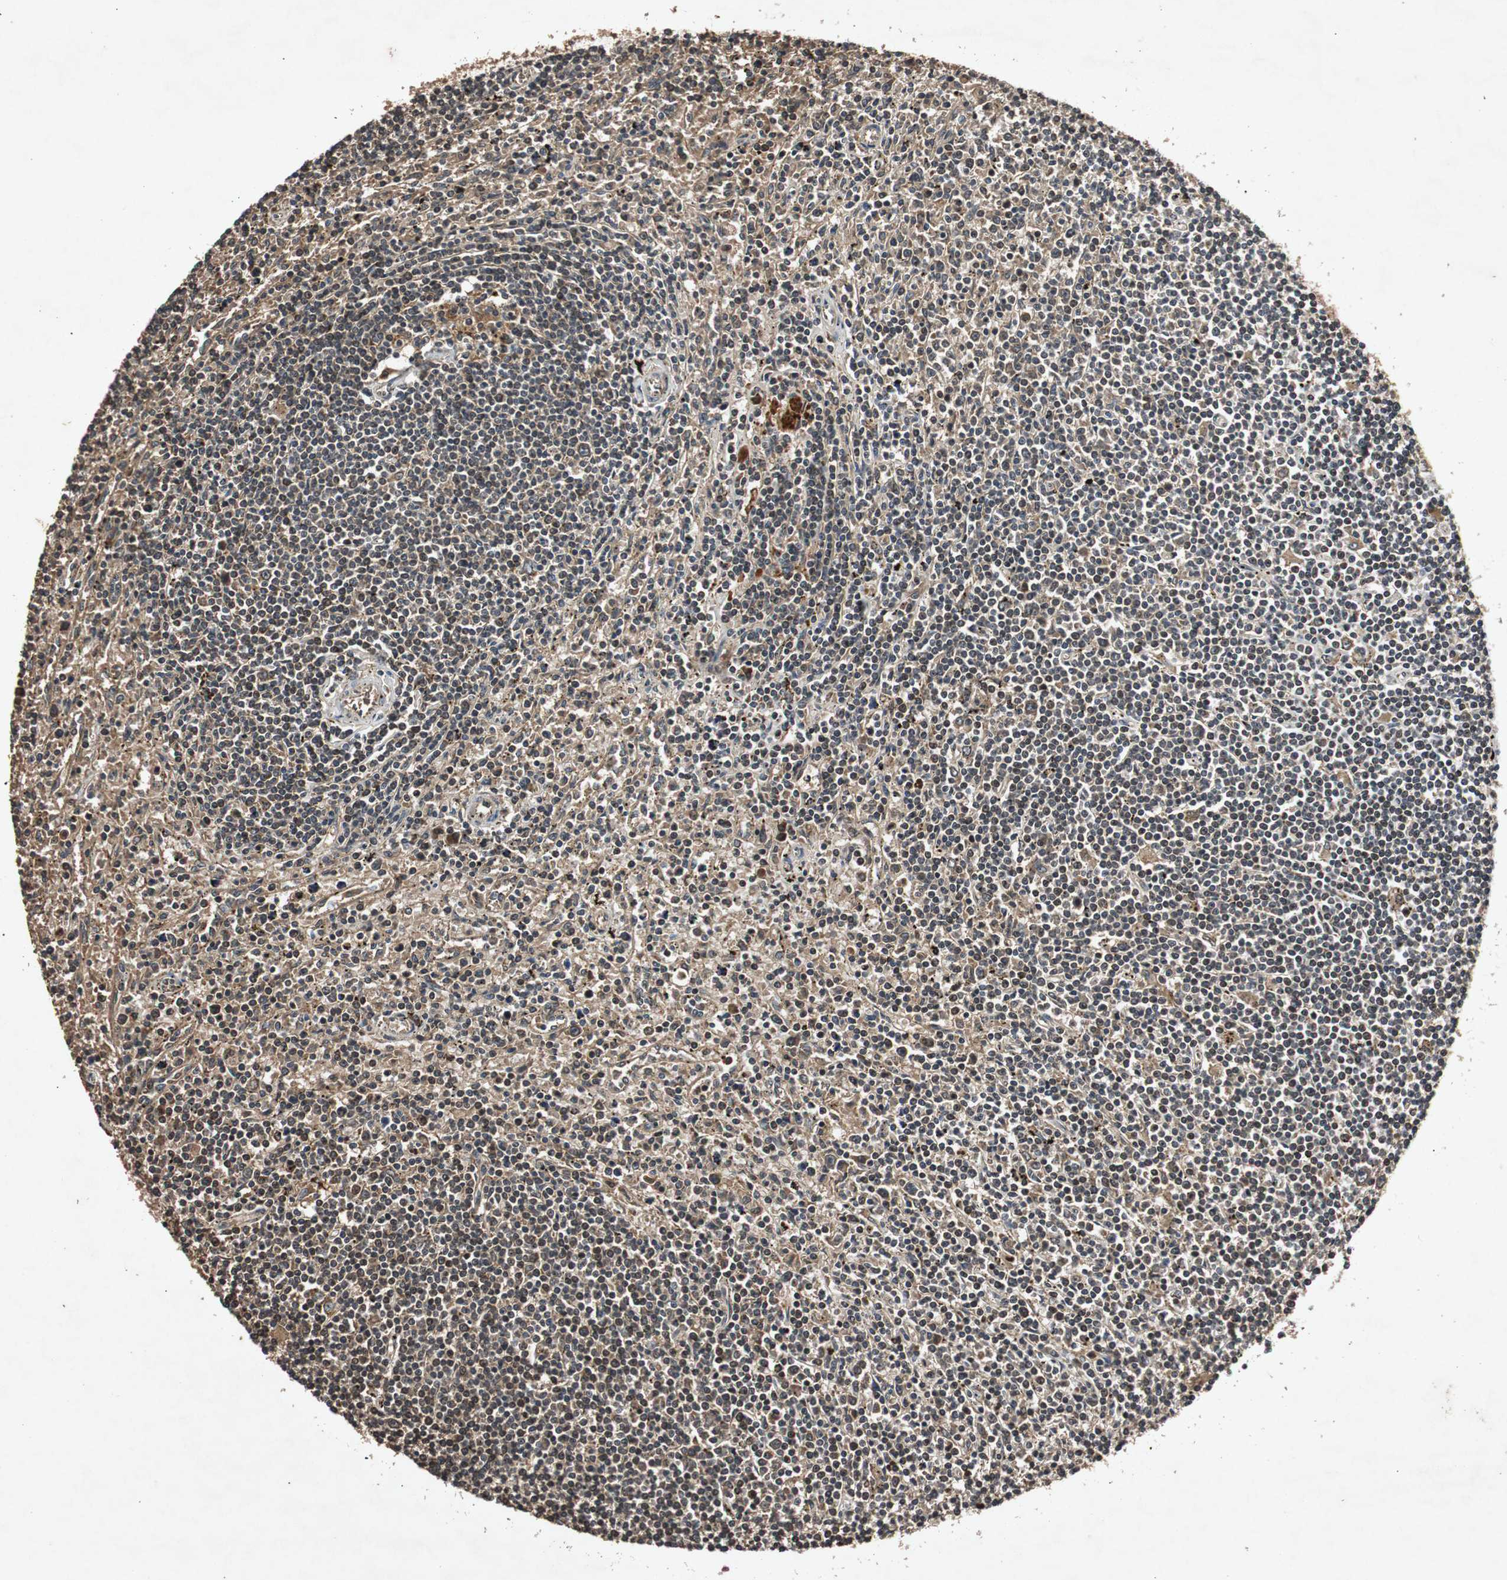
{"staining": {"intensity": "weak", "quantity": "25%-75%", "location": "nuclear"}, "tissue": "lymphoma", "cell_type": "Tumor cells", "image_type": "cancer", "snomed": [{"axis": "morphology", "description": "Malignant lymphoma, non-Hodgkin's type, Low grade"}, {"axis": "topography", "description": "Spleen"}], "caption": "Brown immunohistochemical staining in human lymphoma displays weak nuclear positivity in approximately 25%-75% of tumor cells.", "gene": "SLIT2", "patient": {"sex": "male", "age": 76}}